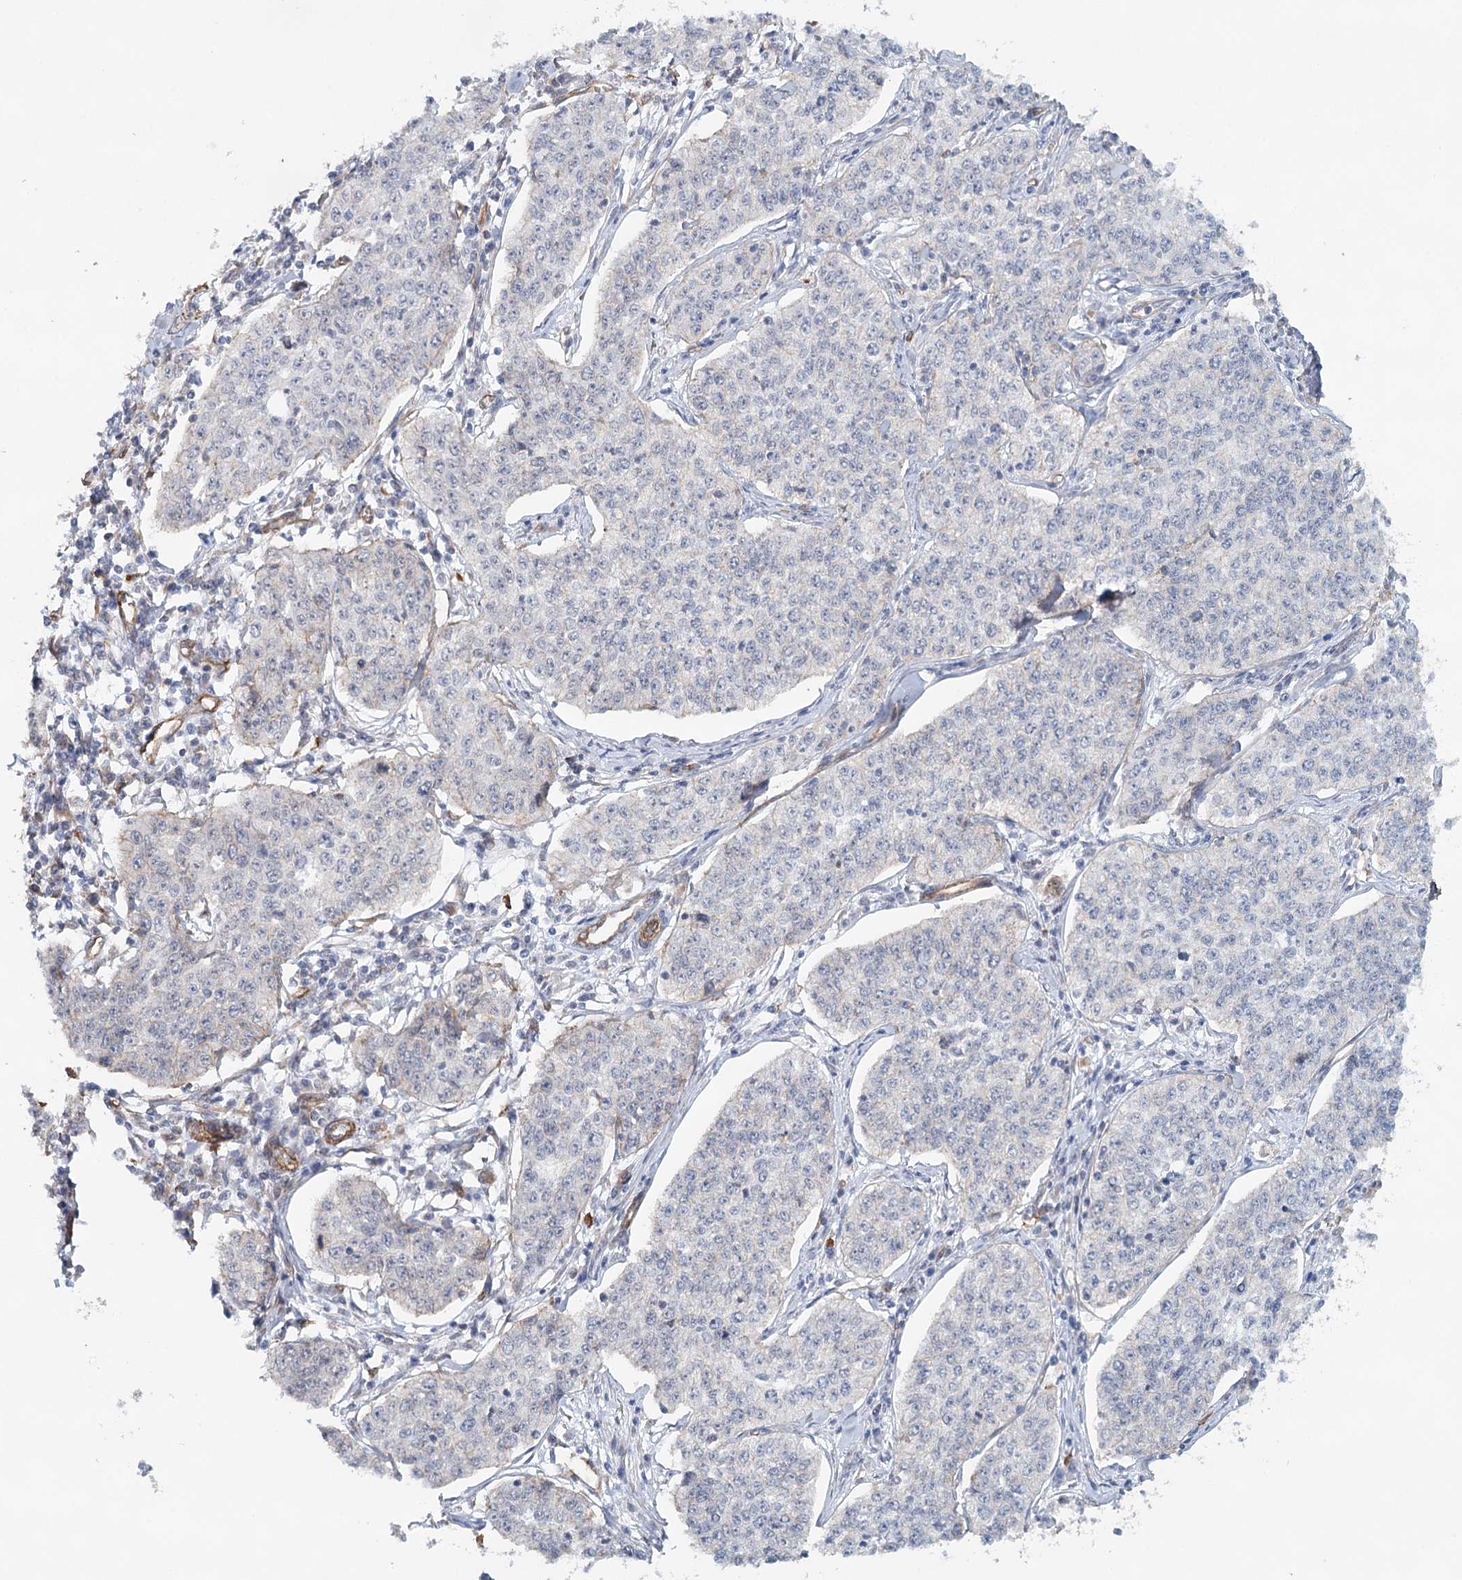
{"staining": {"intensity": "negative", "quantity": "none", "location": "none"}, "tissue": "cervical cancer", "cell_type": "Tumor cells", "image_type": "cancer", "snomed": [{"axis": "morphology", "description": "Squamous cell carcinoma, NOS"}, {"axis": "topography", "description": "Cervix"}], "caption": "Immunohistochemistry (IHC) photomicrograph of human cervical cancer (squamous cell carcinoma) stained for a protein (brown), which exhibits no staining in tumor cells. (DAB (3,3'-diaminobenzidine) immunohistochemistry, high magnification).", "gene": "SYNPO", "patient": {"sex": "female", "age": 35}}